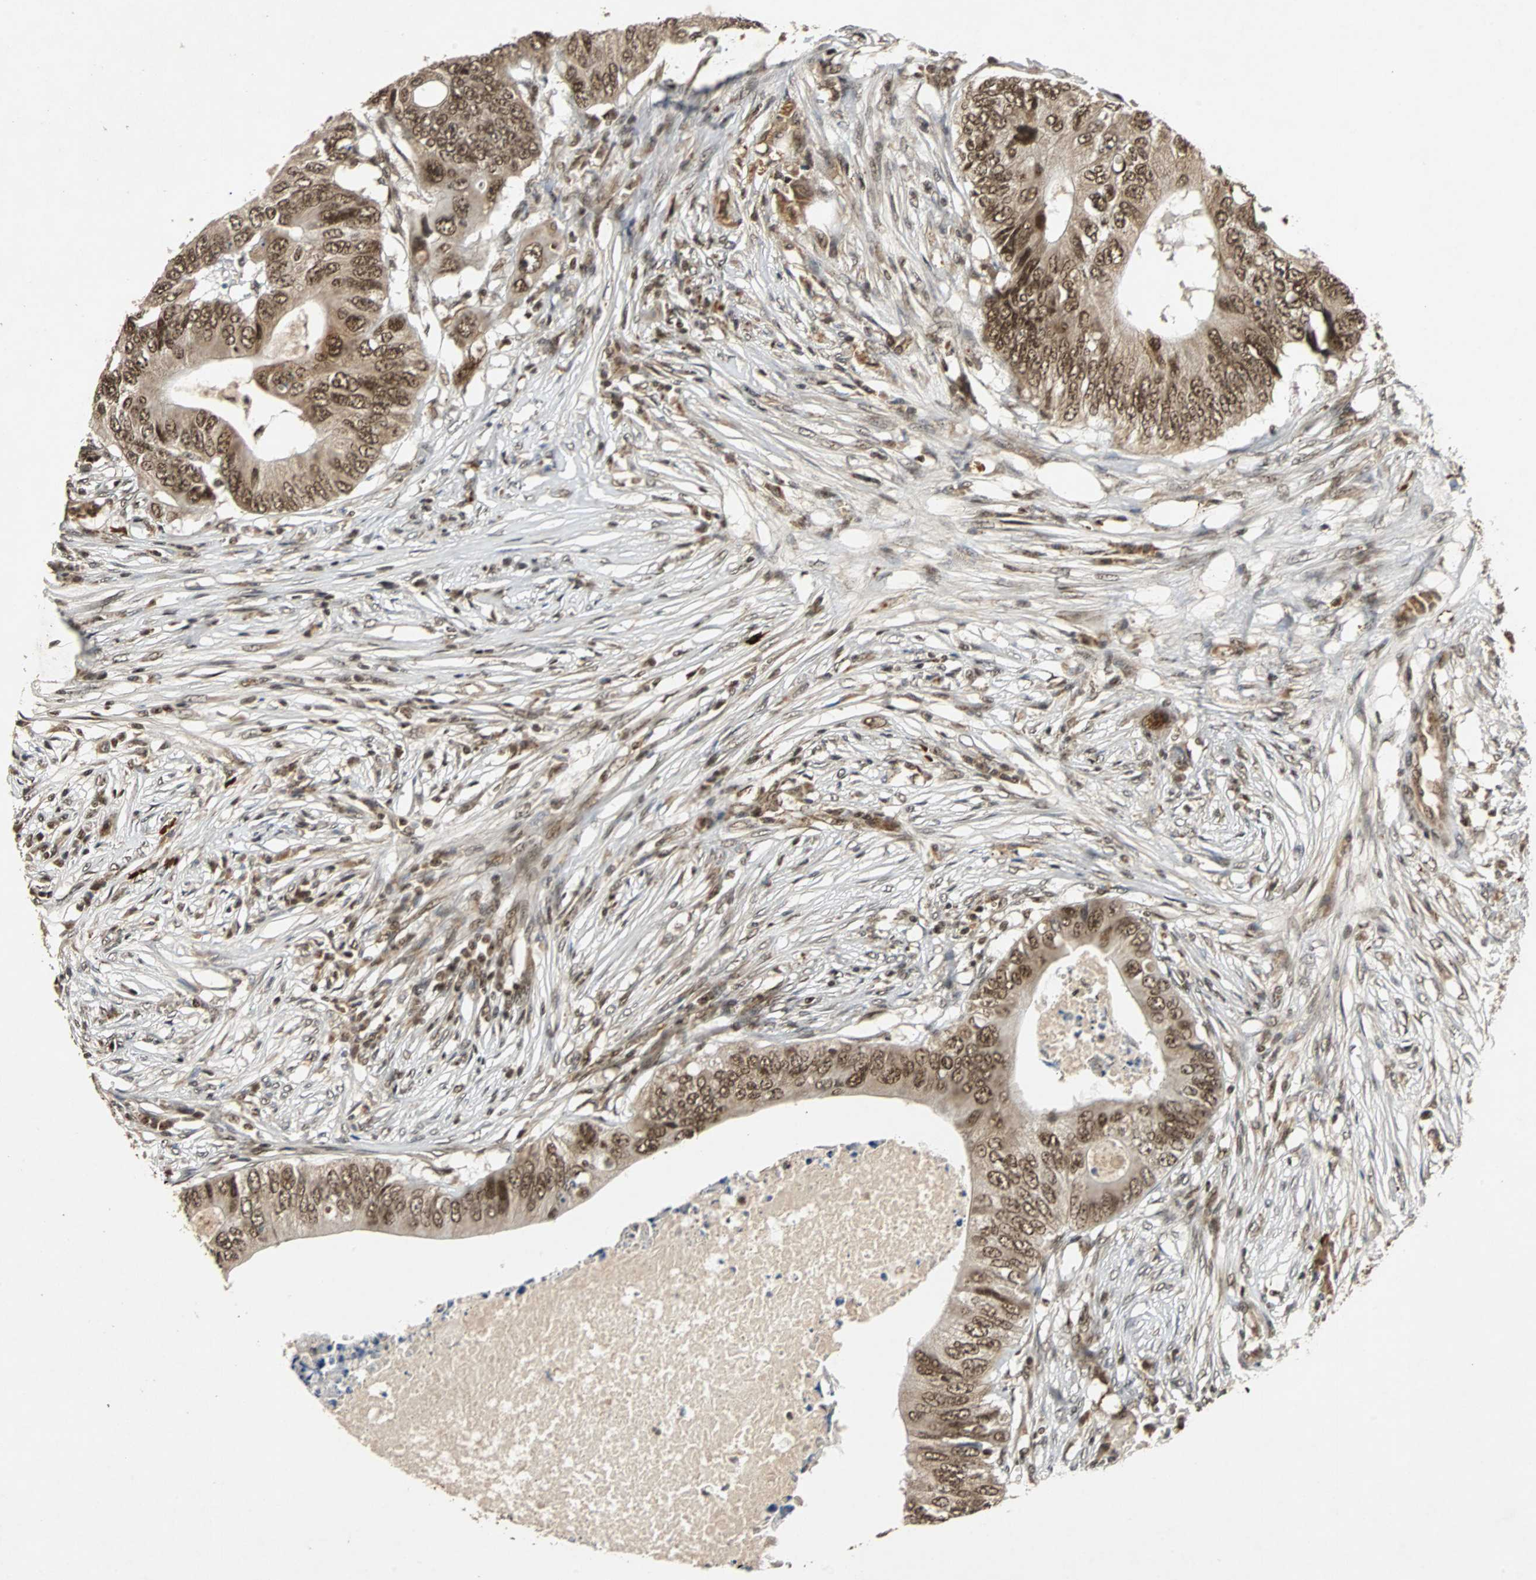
{"staining": {"intensity": "strong", "quantity": ">75%", "location": "nuclear"}, "tissue": "colorectal cancer", "cell_type": "Tumor cells", "image_type": "cancer", "snomed": [{"axis": "morphology", "description": "Adenocarcinoma, NOS"}, {"axis": "topography", "description": "Colon"}], "caption": "High-power microscopy captured an immunohistochemistry (IHC) histopathology image of adenocarcinoma (colorectal), revealing strong nuclear expression in approximately >75% of tumor cells.", "gene": "TAF5", "patient": {"sex": "male", "age": 71}}